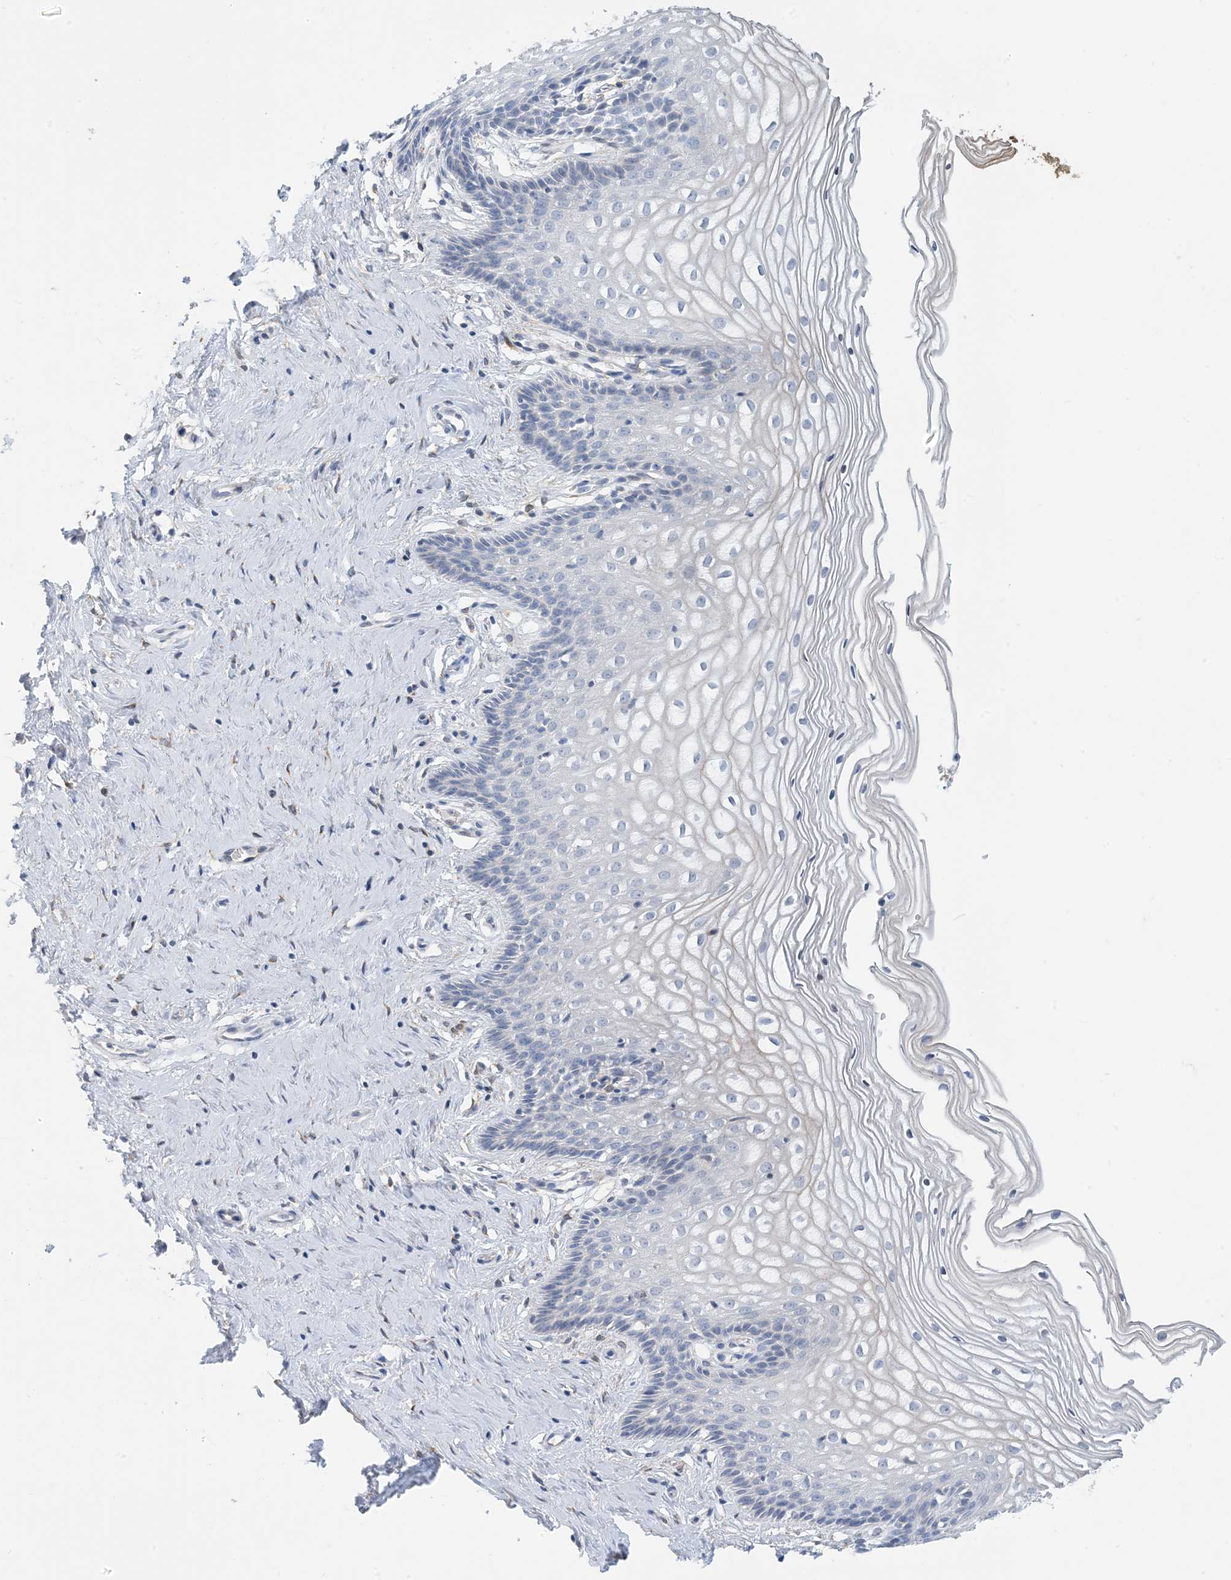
{"staining": {"intensity": "weak", "quantity": ">75%", "location": "cytoplasmic/membranous"}, "tissue": "cervix", "cell_type": "Glandular cells", "image_type": "normal", "snomed": [{"axis": "morphology", "description": "Normal tissue, NOS"}, {"axis": "topography", "description": "Cervix"}], "caption": "This is a micrograph of IHC staining of unremarkable cervix, which shows weak staining in the cytoplasmic/membranous of glandular cells.", "gene": "EIF2A", "patient": {"sex": "female", "age": 33}}